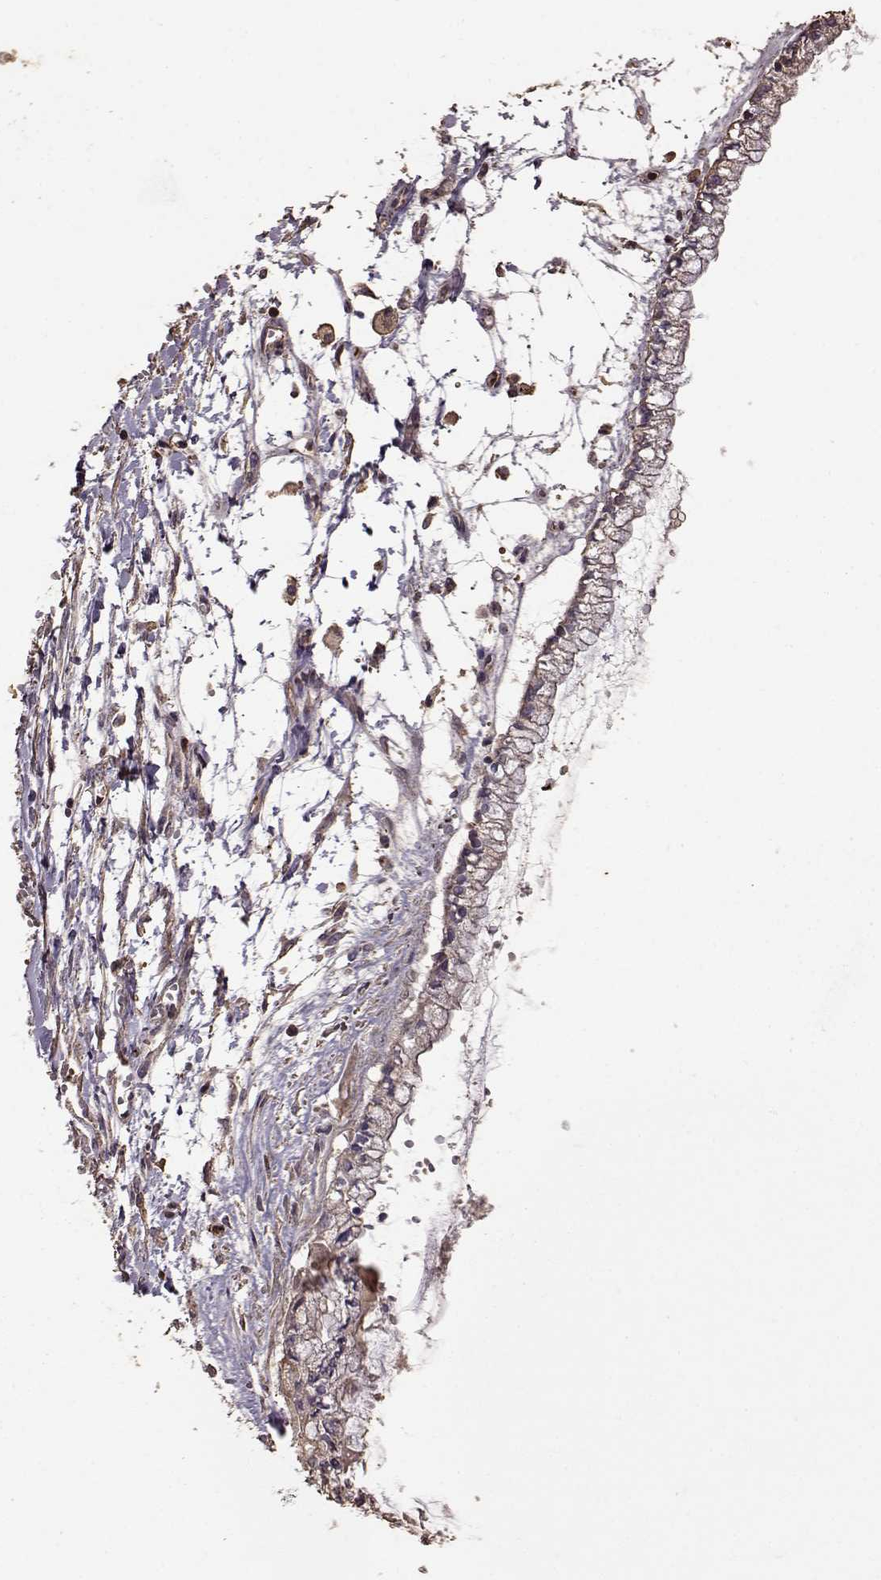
{"staining": {"intensity": "weak", "quantity": "25%-75%", "location": "cytoplasmic/membranous"}, "tissue": "ovarian cancer", "cell_type": "Tumor cells", "image_type": "cancer", "snomed": [{"axis": "morphology", "description": "Cystadenocarcinoma, mucinous, NOS"}, {"axis": "topography", "description": "Ovary"}], "caption": "Ovarian cancer stained for a protein reveals weak cytoplasmic/membranous positivity in tumor cells. The staining was performed using DAB (3,3'-diaminobenzidine), with brown indicating positive protein expression. Nuclei are stained blue with hematoxylin.", "gene": "PTGES2", "patient": {"sex": "female", "age": 67}}